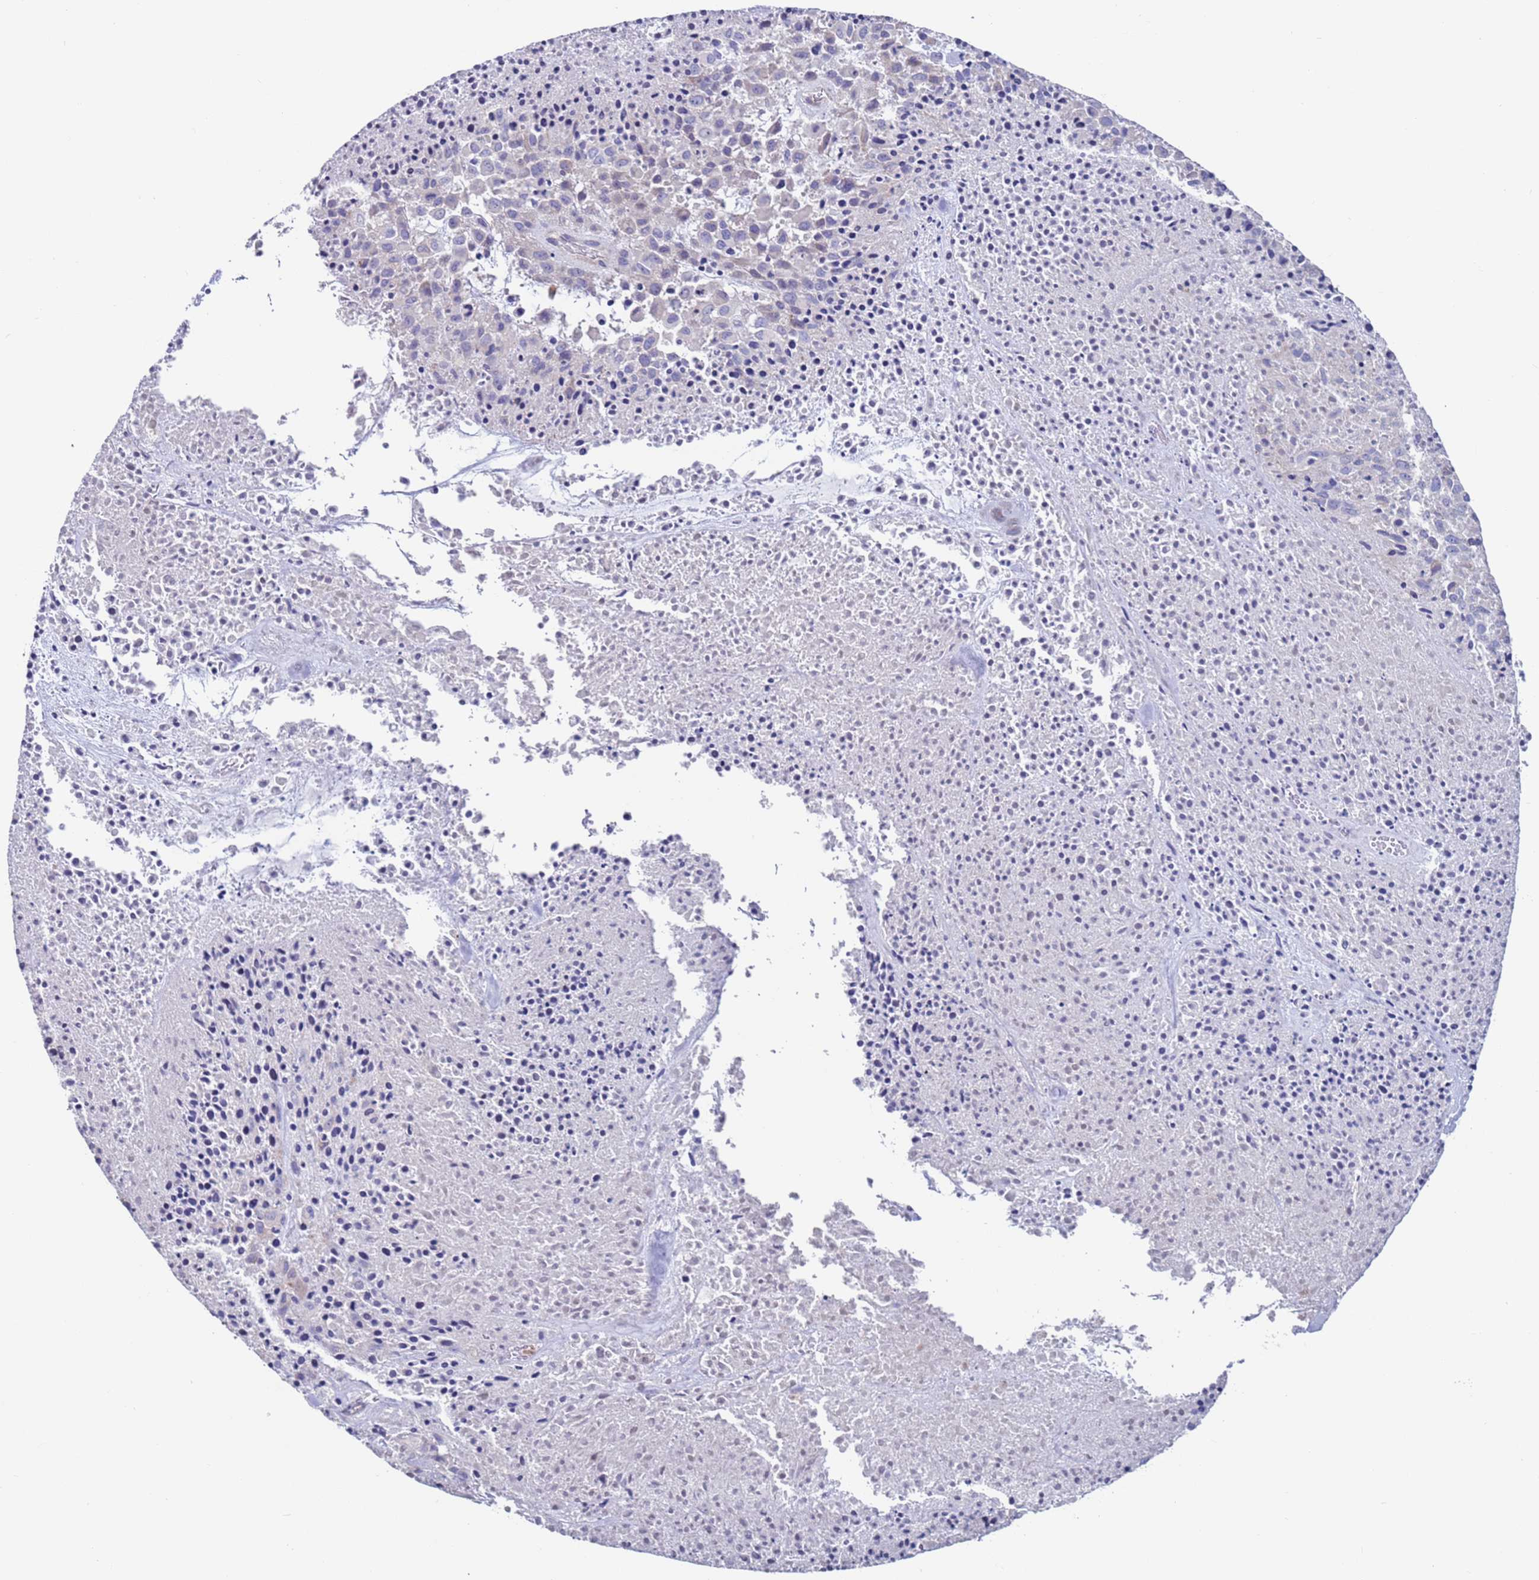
{"staining": {"intensity": "negative", "quantity": "none", "location": "none"}, "tissue": "melanoma", "cell_type": "Tumor cells", "image_type": "cancer", "snomed": [{"axis": "morphology", "description": "Malignant melanoma, Metastatic site"}, {"axis": "topography", "description": "Skin"}], "caption": "This micrograph is of malignant melanoma (metastatic site) stained with immunohistochemistry (IHC) to label a protein in brown with the nuclei are counter-stained blue. There is no positivity in tumor cells. (Stains: DAB immunohistochemistry with hematoxylin counter stain, Microscopy: brightfield microscopy at high magnification).", "gene": "GREB1L", "patient": {"sex": "female", "age": 81}}